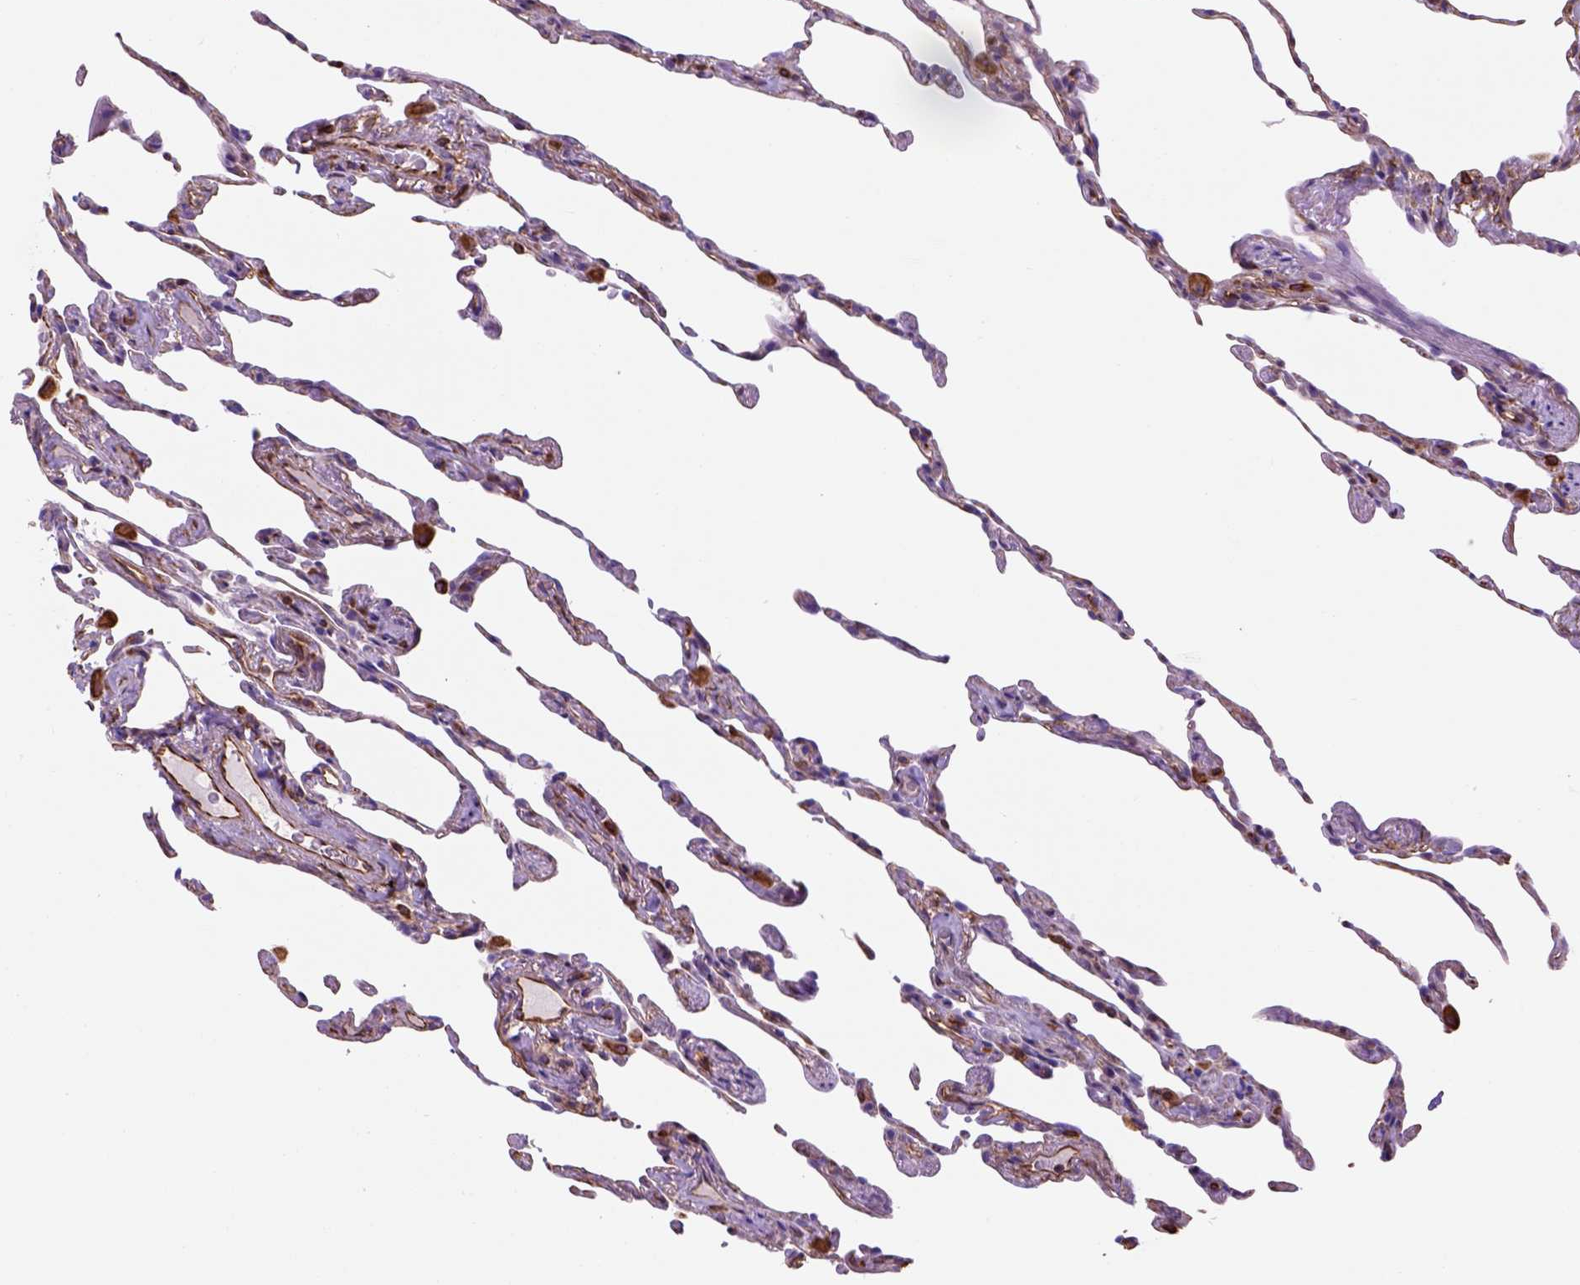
{"staining": {"intensity": "negative", "quantity": "none", "location": "none"}, "tissue": "lung", "cell_type": "Alveolar cells", "image_type": "normal", "snomed": [{"axis": "morphology", "description": "Normal tissue, NOS"}, {"axis": "topography", "description": "Lung"}], "caption": "A high-resolution photomicrograph shows immunohistochemistry (IHC) staining of unremarkable lung, which exhibits no significant staining in alveolar cells.", "gene": "ZZZ3", "patient": {"sex": "female", "age": 57}}